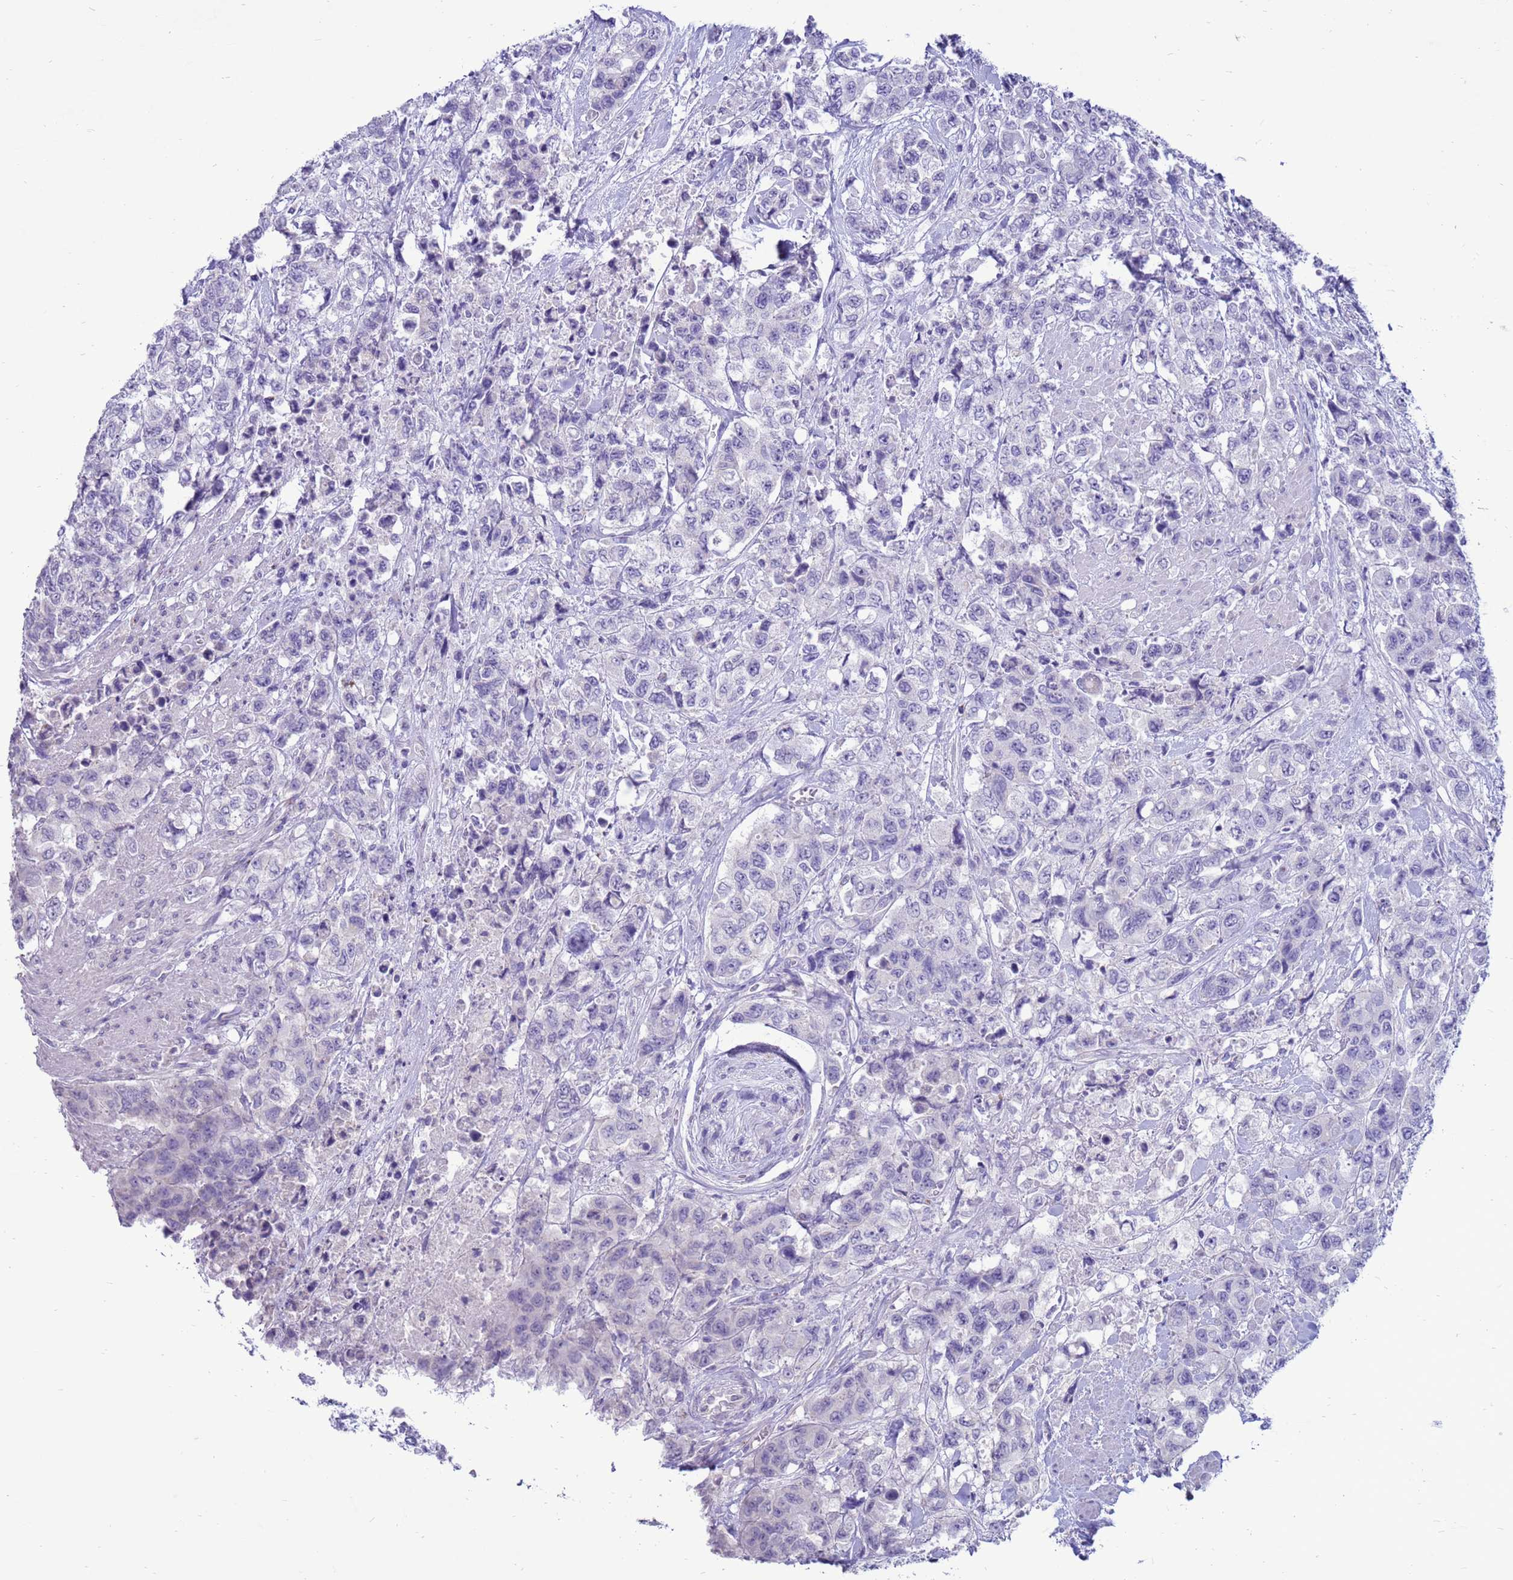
{"staining": {"intensity": "negative", "quantity": "none", "location": "none"}, "tissue": "urothelial cancer", "cell_type": "Tumor cells", "image_type": "cancer", "snomed": [{"axis": "morphology", "description": "Urothelial carcinoma, High grade"}, {"axis": "topography", "description": "Urinary bladder"}], "caption": "This is a photomicrograph of IHC staining of urothelial cancer, which shows no positivity in tumor cells.", "gene": "PDE10A", "patient": {"sex": "female", "age": 78}}